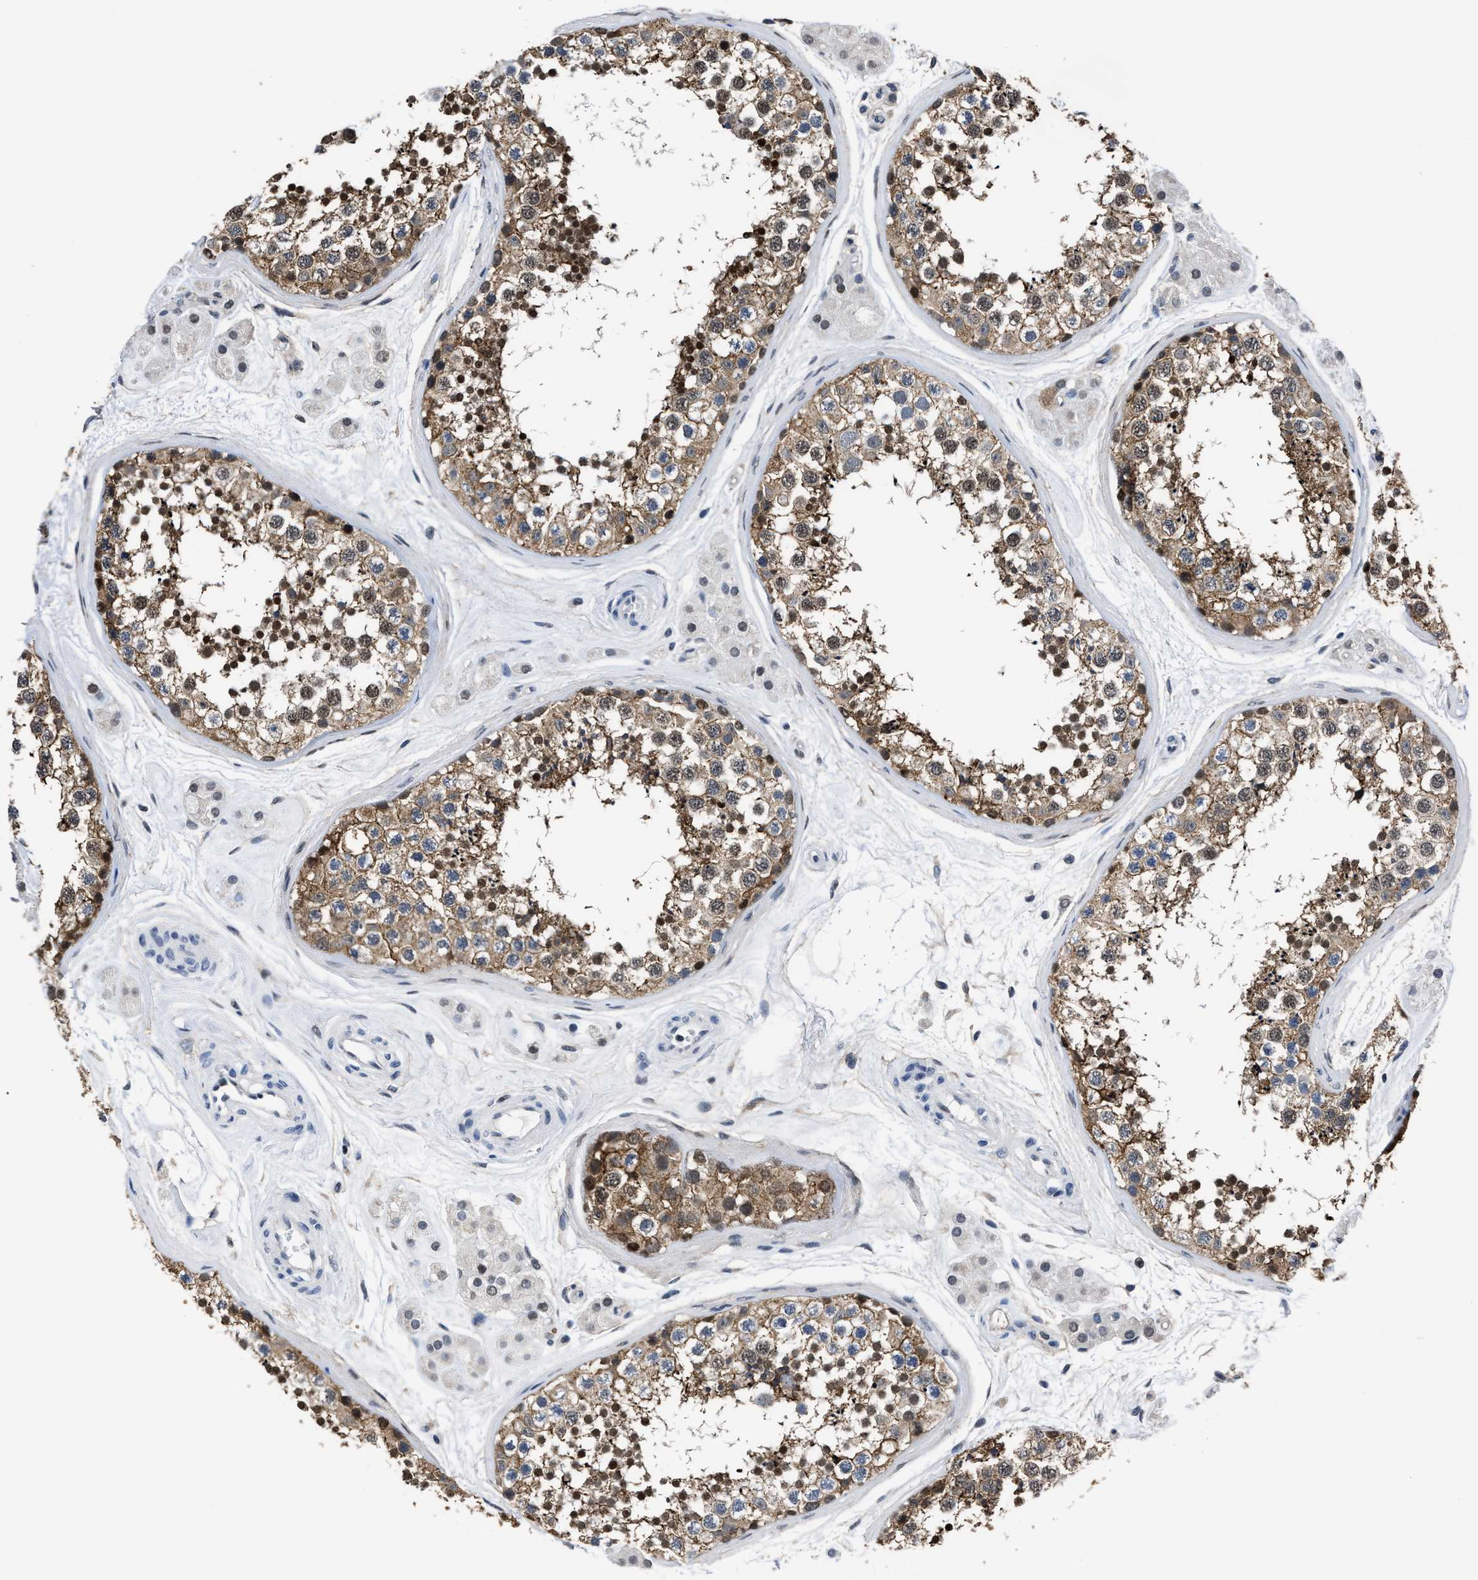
{"staining": {"intensity": "moderate", "quantity": ">75%", "location": "cytoplasmic/membranous"}, "tissue": "testis", "cell_type": "Cells in seminiferous ducts", "image_type": "normal", "snomed": [{"axis": "morphology", "description": "Normal tissue, NOS"}, {"axis": "topography", "description": "Testis"}], "caption": "Immunohistochemical staining of unremarkable human testis exhibits moderate cytoplasmic/membranous protein positivity in approximately >75% of cells in seminiferous ducts.", "gene": "MARCKSL1", "patient": {"sex": "male", "age": 56}}